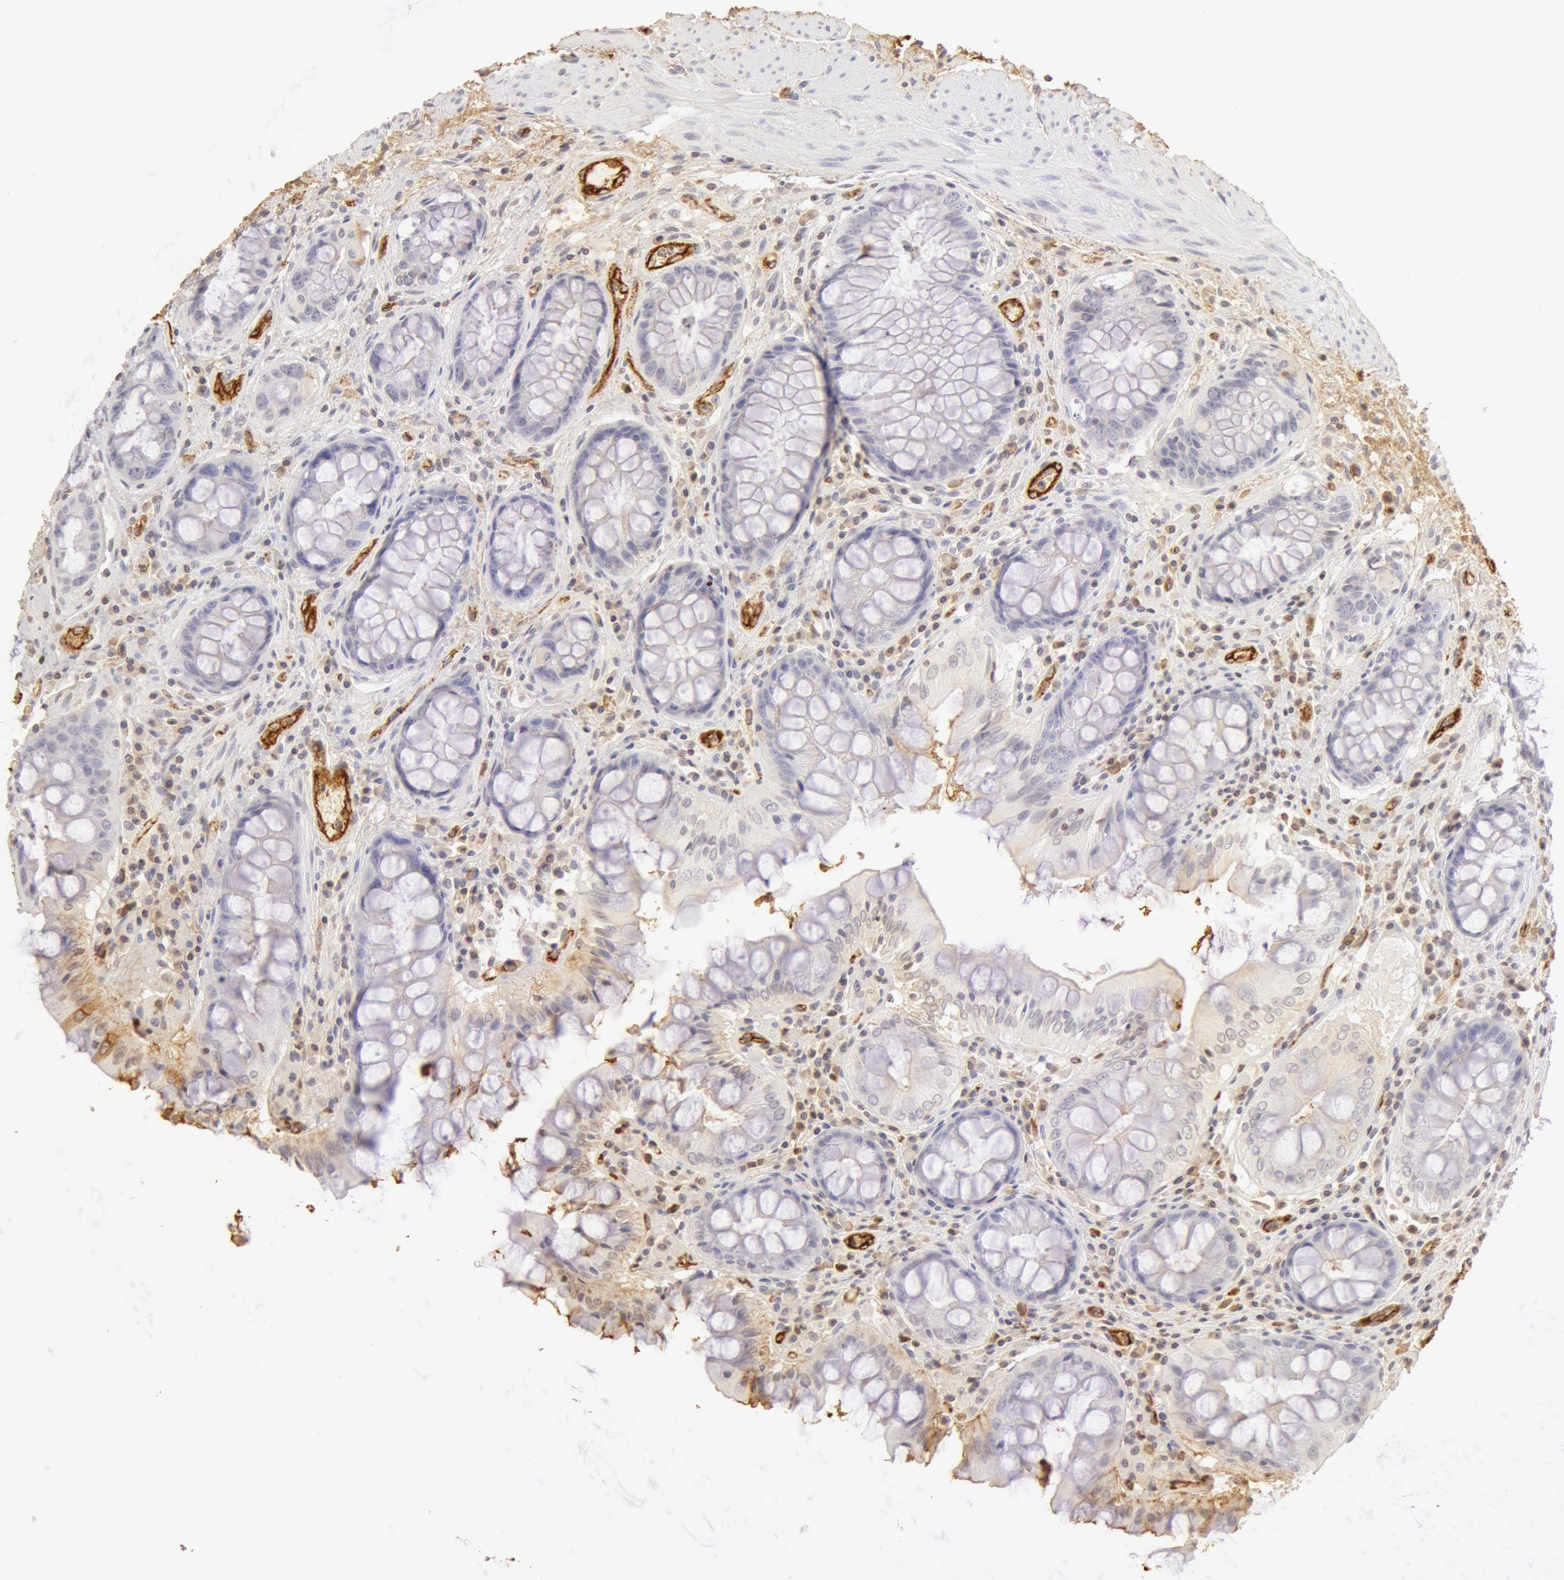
{"staining": {"intensity": "negative", "quantity": "none", "location": "none"}, "tissue": "rectum", "cell_type": "Glandular cells", "image_type": "normal", "snomed": [{"axis": "morphology", "description": "Normal tissue, NOS"}, {"axis": "topography", "description": "Rectum"}], "caption": "Histopathology image shows no protein staining in glandular cells of benign rectum.", "gene": "VWF", "patient": {"sex": "female", "age": 75}}